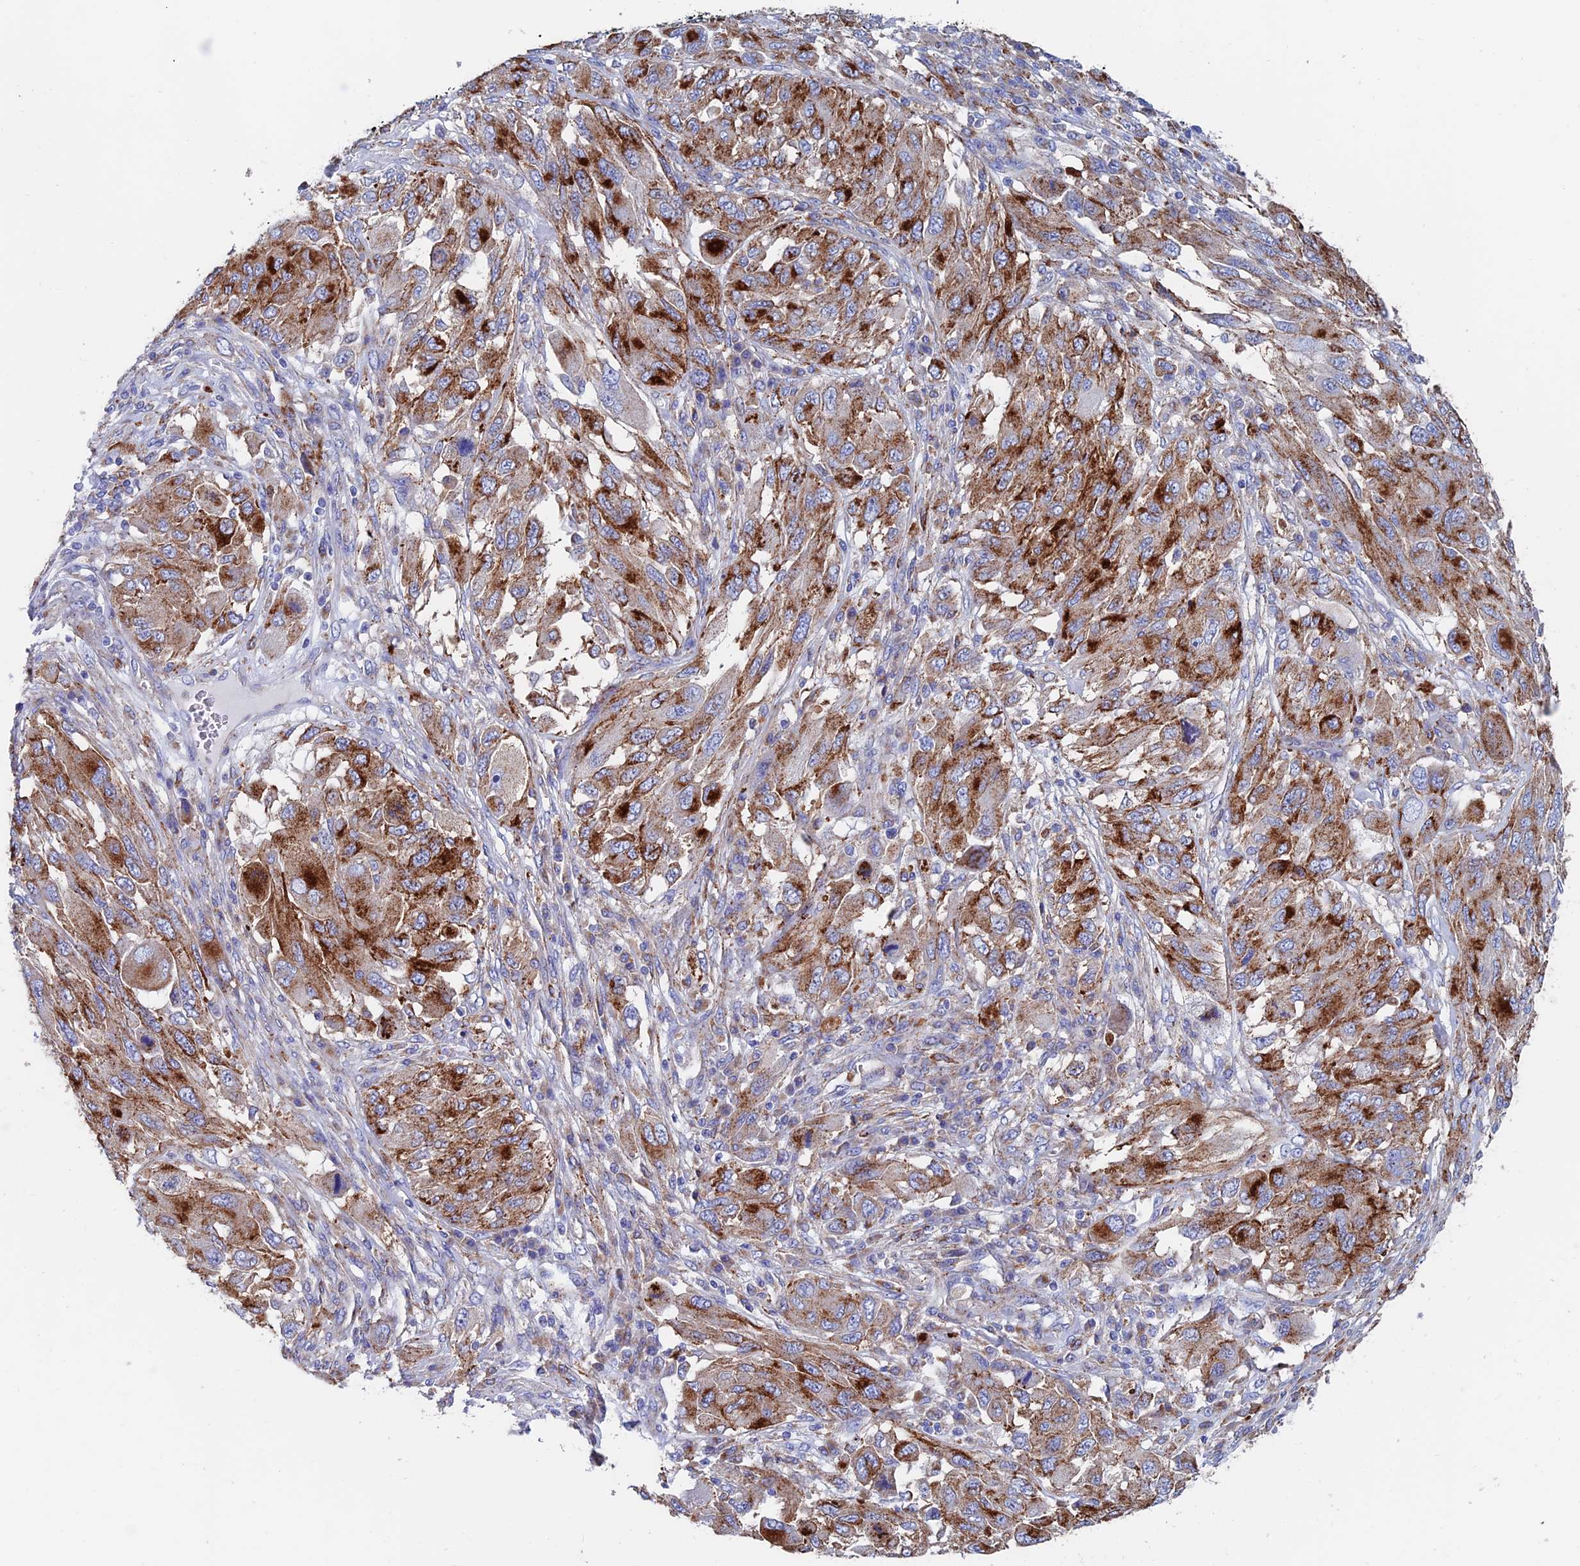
{"staining": {"intensity": "strong", "quantity": ">75%", "location": "cytoplasmic/membranous"}, "tissue": "melanoma", "cell_type": "Tumor cells", "image_type": "cancer", "snomed": [{"axis": "morphology", "description": "Malignant melanoma, NOS"}, {"axis": "topography", "description": "Skin"}], "caption": "This is a micrograph of immunohistochemistry staining of malignant melanoma, which shows strong expression in the cytoplasmic/membranous of tumor cells.", "gene": "SPNS1", "patient": {"sex": "female", "age": 91}}